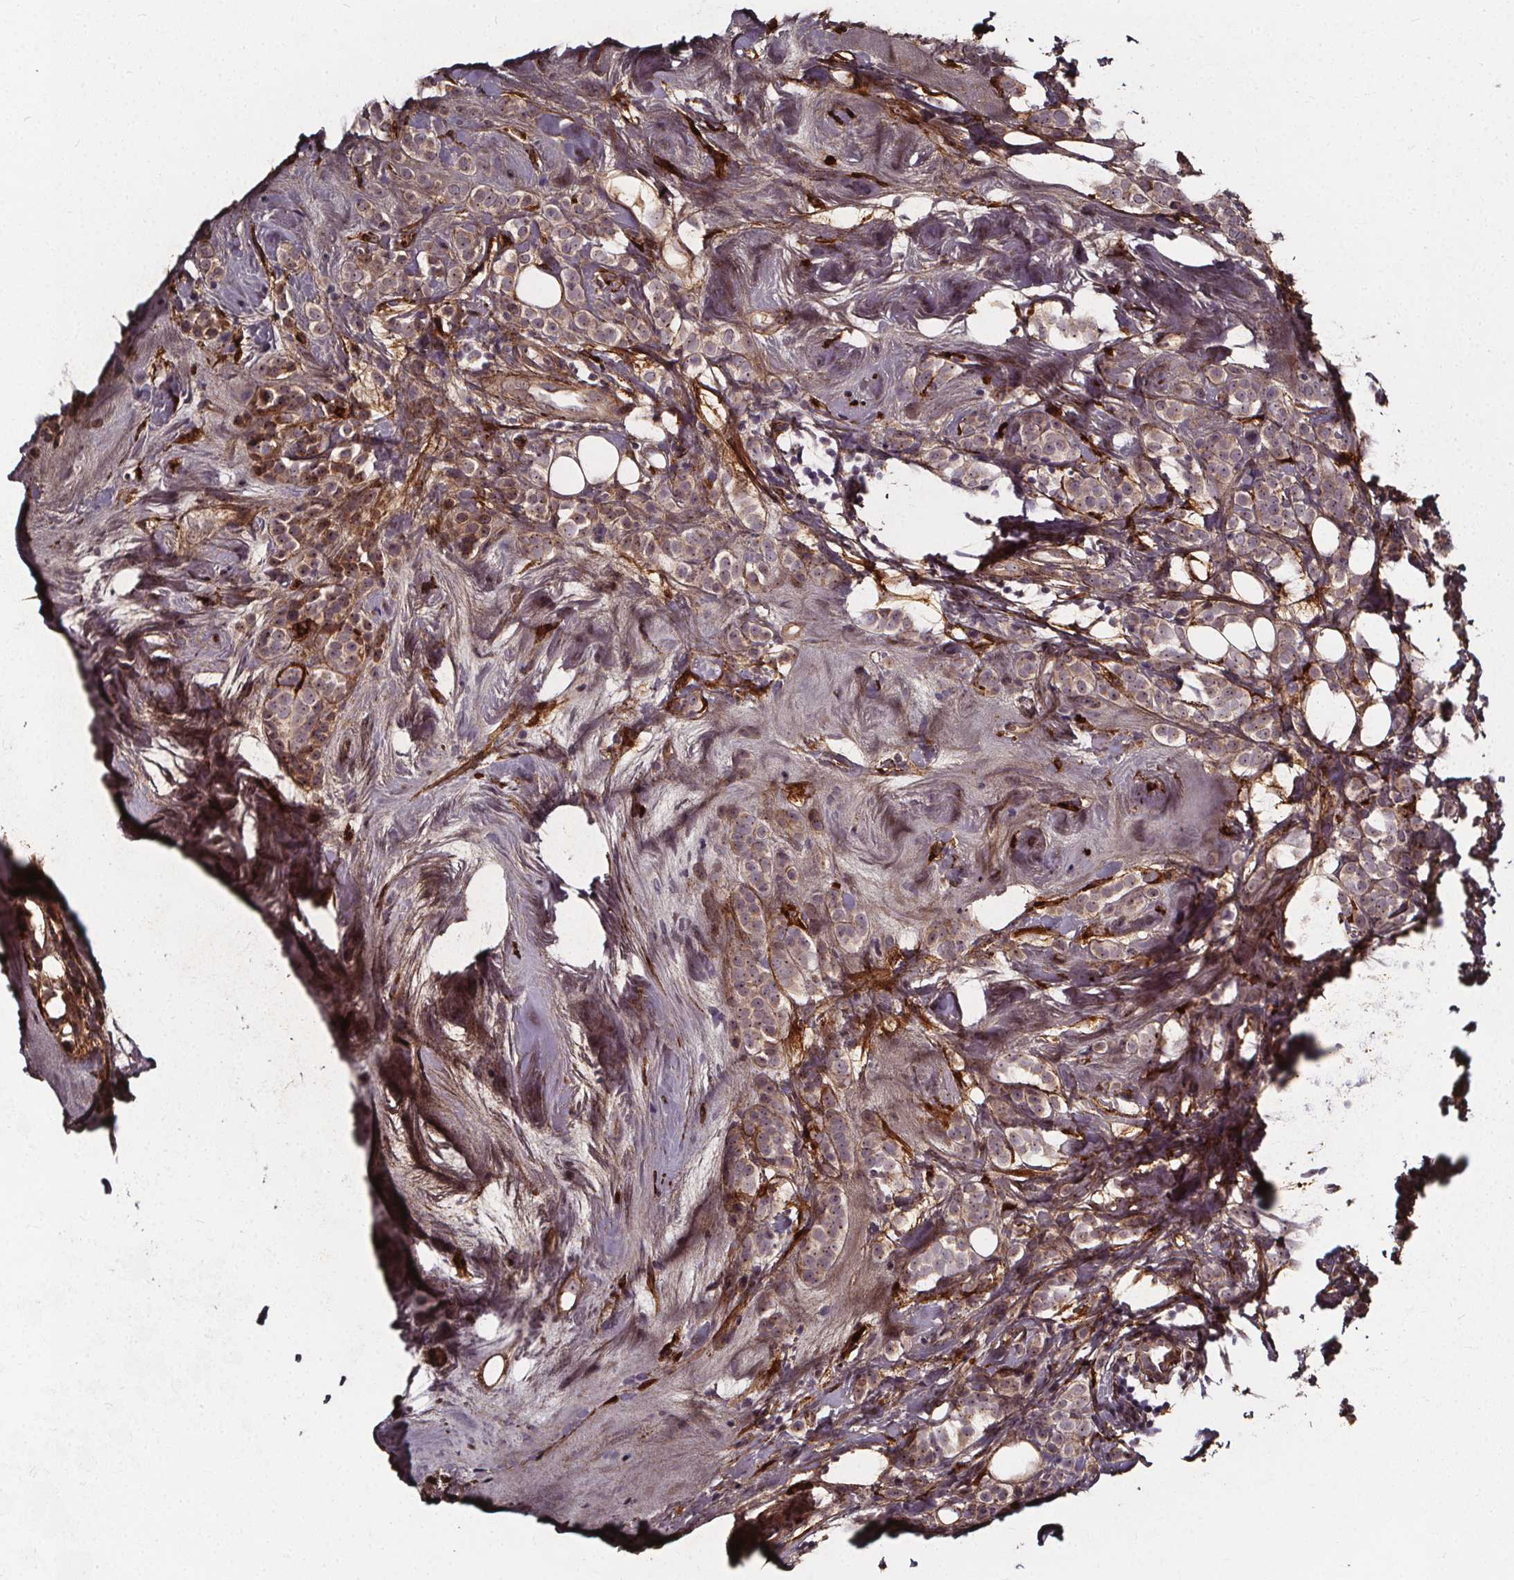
{"staining": {"intensity": "weak", "quantity": ">75%", "location": "cytoplasmic/membranous,nuclear"}, "tissue": "breast cancer", "cell_type": "Tumor cells", "image_type": "cancer", "snomed": [{"axis": "morphology", "description": "Lobular carcinoma"}, {"axis": "topography", "description": "Breast"}], "caption": "Human breast lobular carcinoma stained with a brown dye shows weak cytoplasmic/membranous and nuclear positive staining in about >75% of tumor cells.", "gene": "AEBP1", "patient": {"sex": "female", "age": 49}}